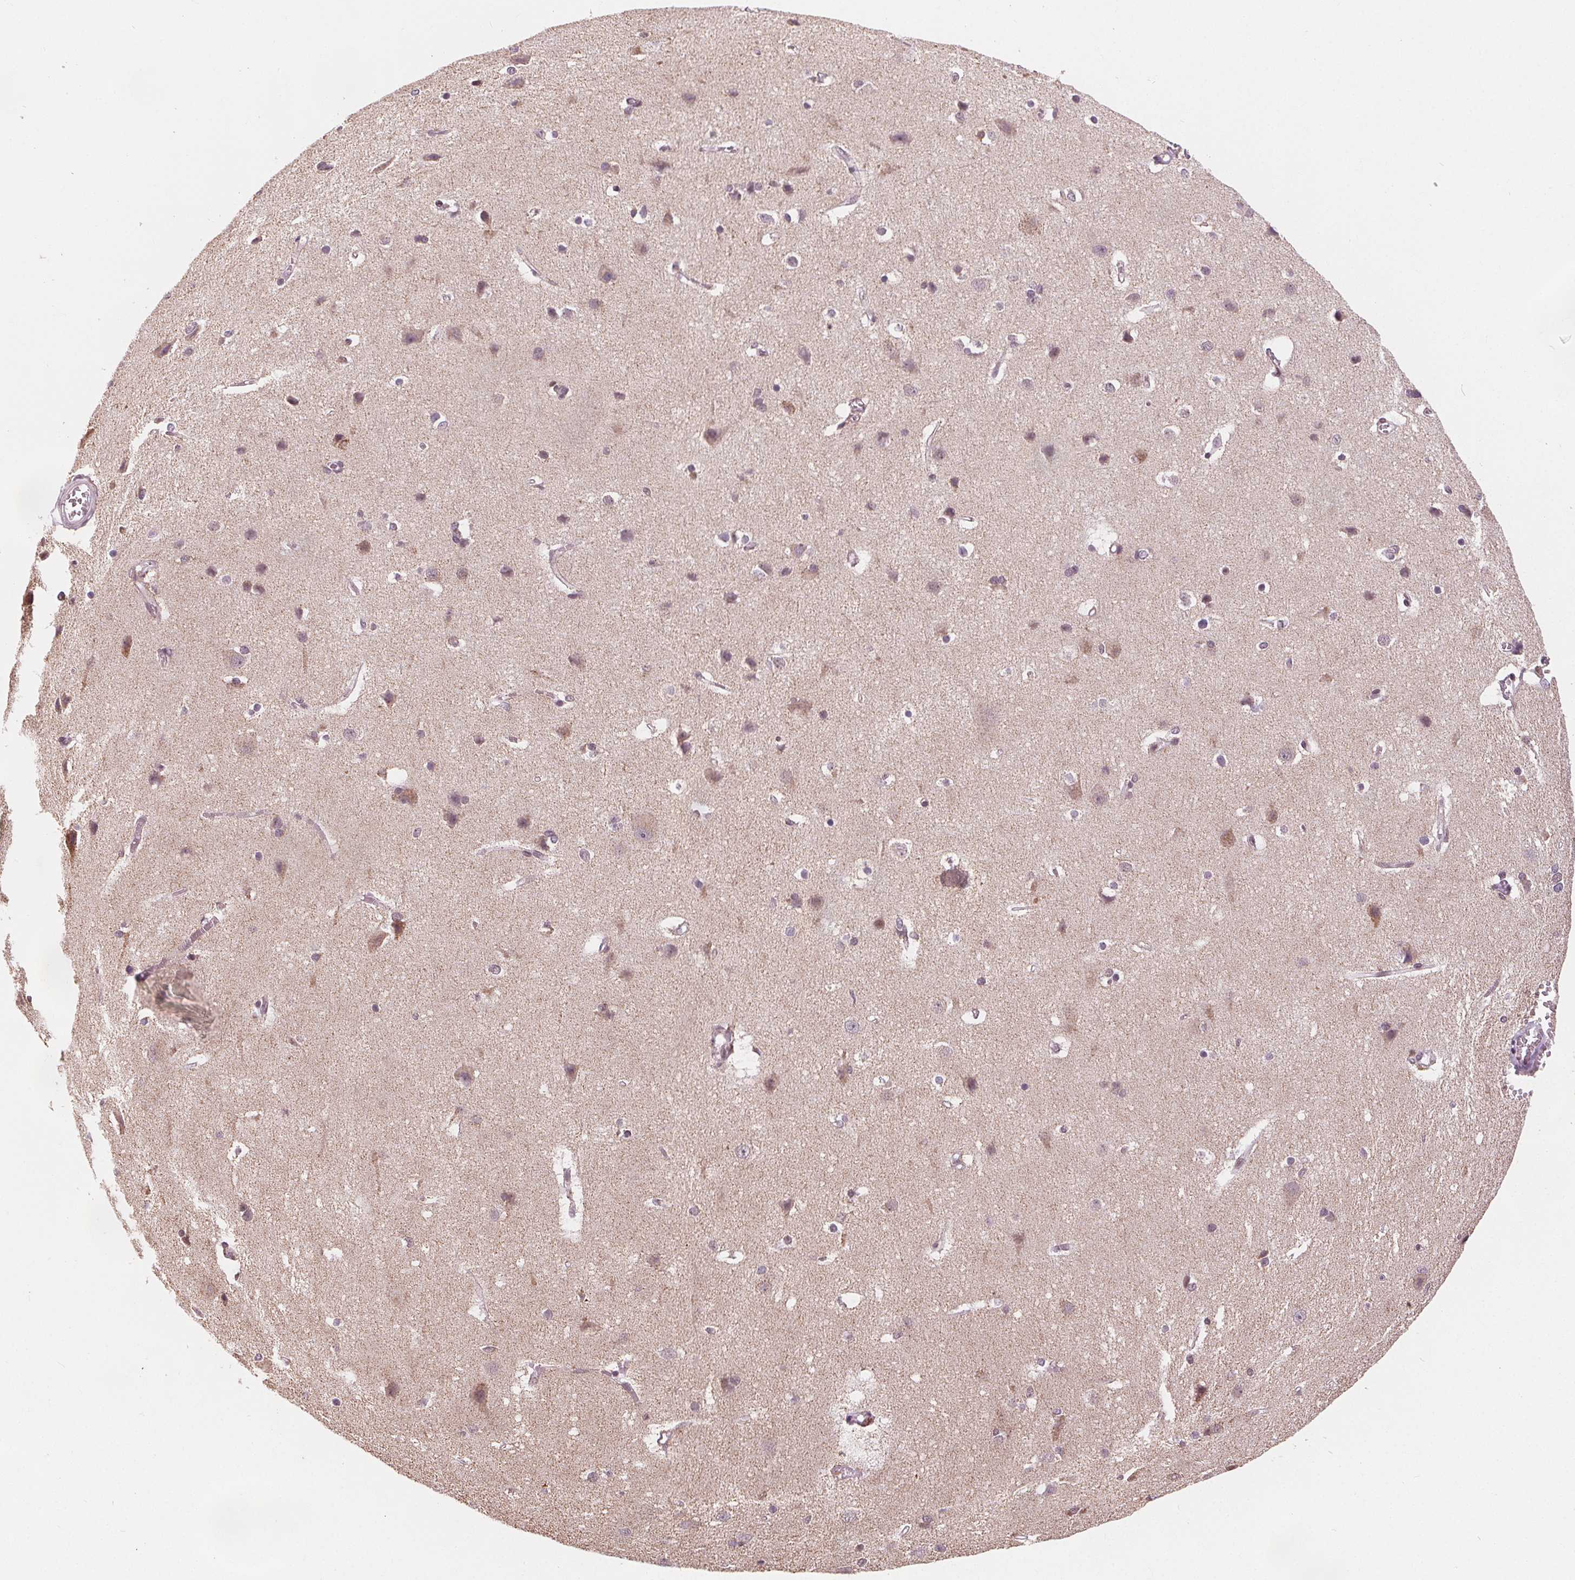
{"staining": {"intensity": "moderate", "quantity": "<25%", "location": "cytoplasmic/membranous"}, "tissue": "cerebral cortex", "cell_type": "Endothelial cells", "image_type": "normal", "snomed": [{"axis": "morphology", "description": "Normal tissue, NOS"}, {"axis": "topography", "description": "Cerebral cortex"}], "caption": "Protein expression analysis of normal cerebral cortex shows moderate cytoplasmic/membranous positivity in about <25% of endothelial cells.", "gene": "DPM2", "patient": {"sex": "male", "age": 37}}